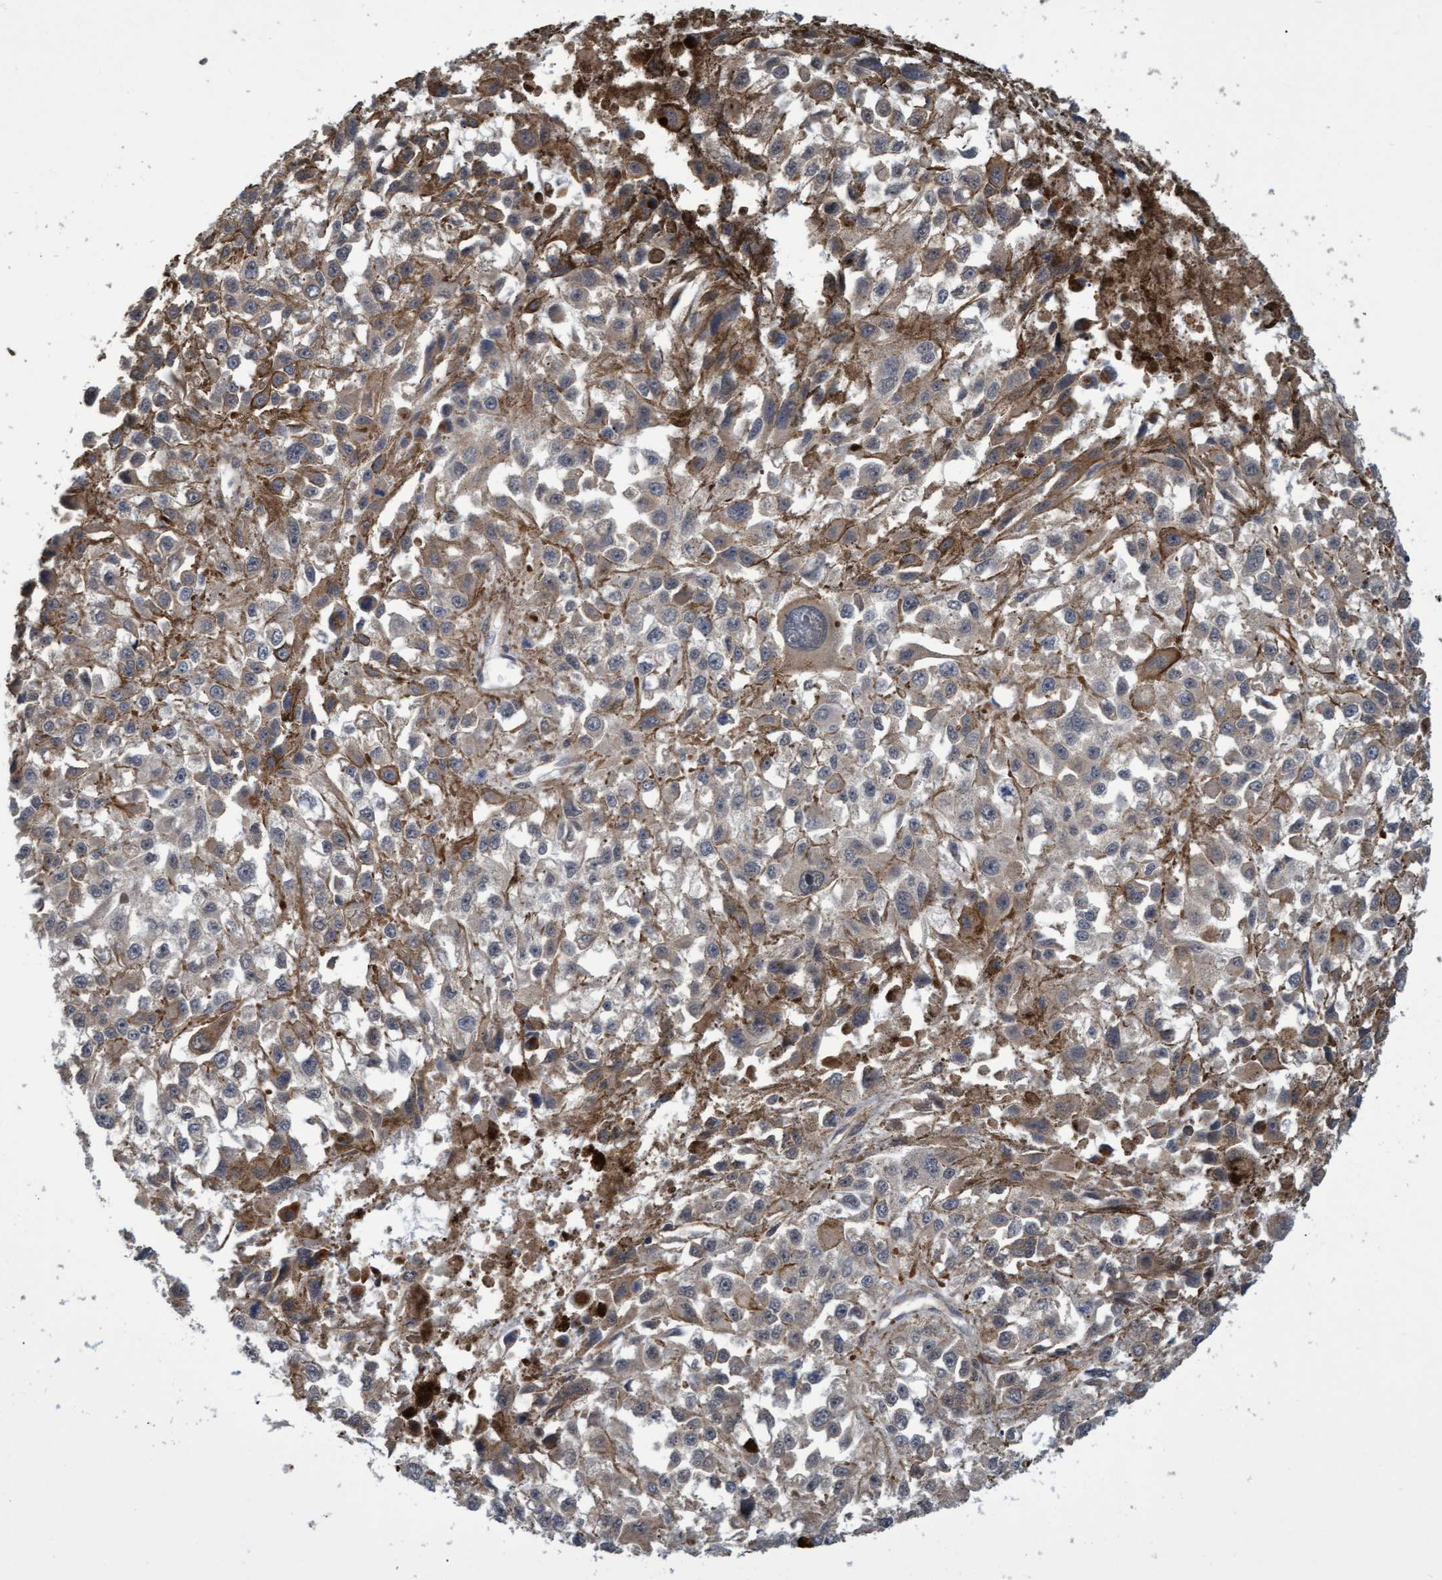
{"staining": {"intensity": "weak", "quantity": "25%-75%", "location": "cytoplasmic/membranous"}, "tissue": "melanoma", "cell_type": "Tumor cells", "image_type": "cancer", "snomed": [{"axis": "morphology", "description": "Malignant melanoma, Metastatic site"}, {"axis": "topography", "description": "Lymph node"}], "caption": "Immunohistochemistry (IHC) image of neoplastic tissue: malignant melanoma (metastatic site) stained using immunohistochemistry (IHC) exhibits low levels of weak protein expression localized specifically in the cytoplasmic/membranous of tumor cells, appearing as a cytoplasmic/membranous brown color.", "gene": "TNFRSF10B", "patient": {"sex": "male", "age": 59}}